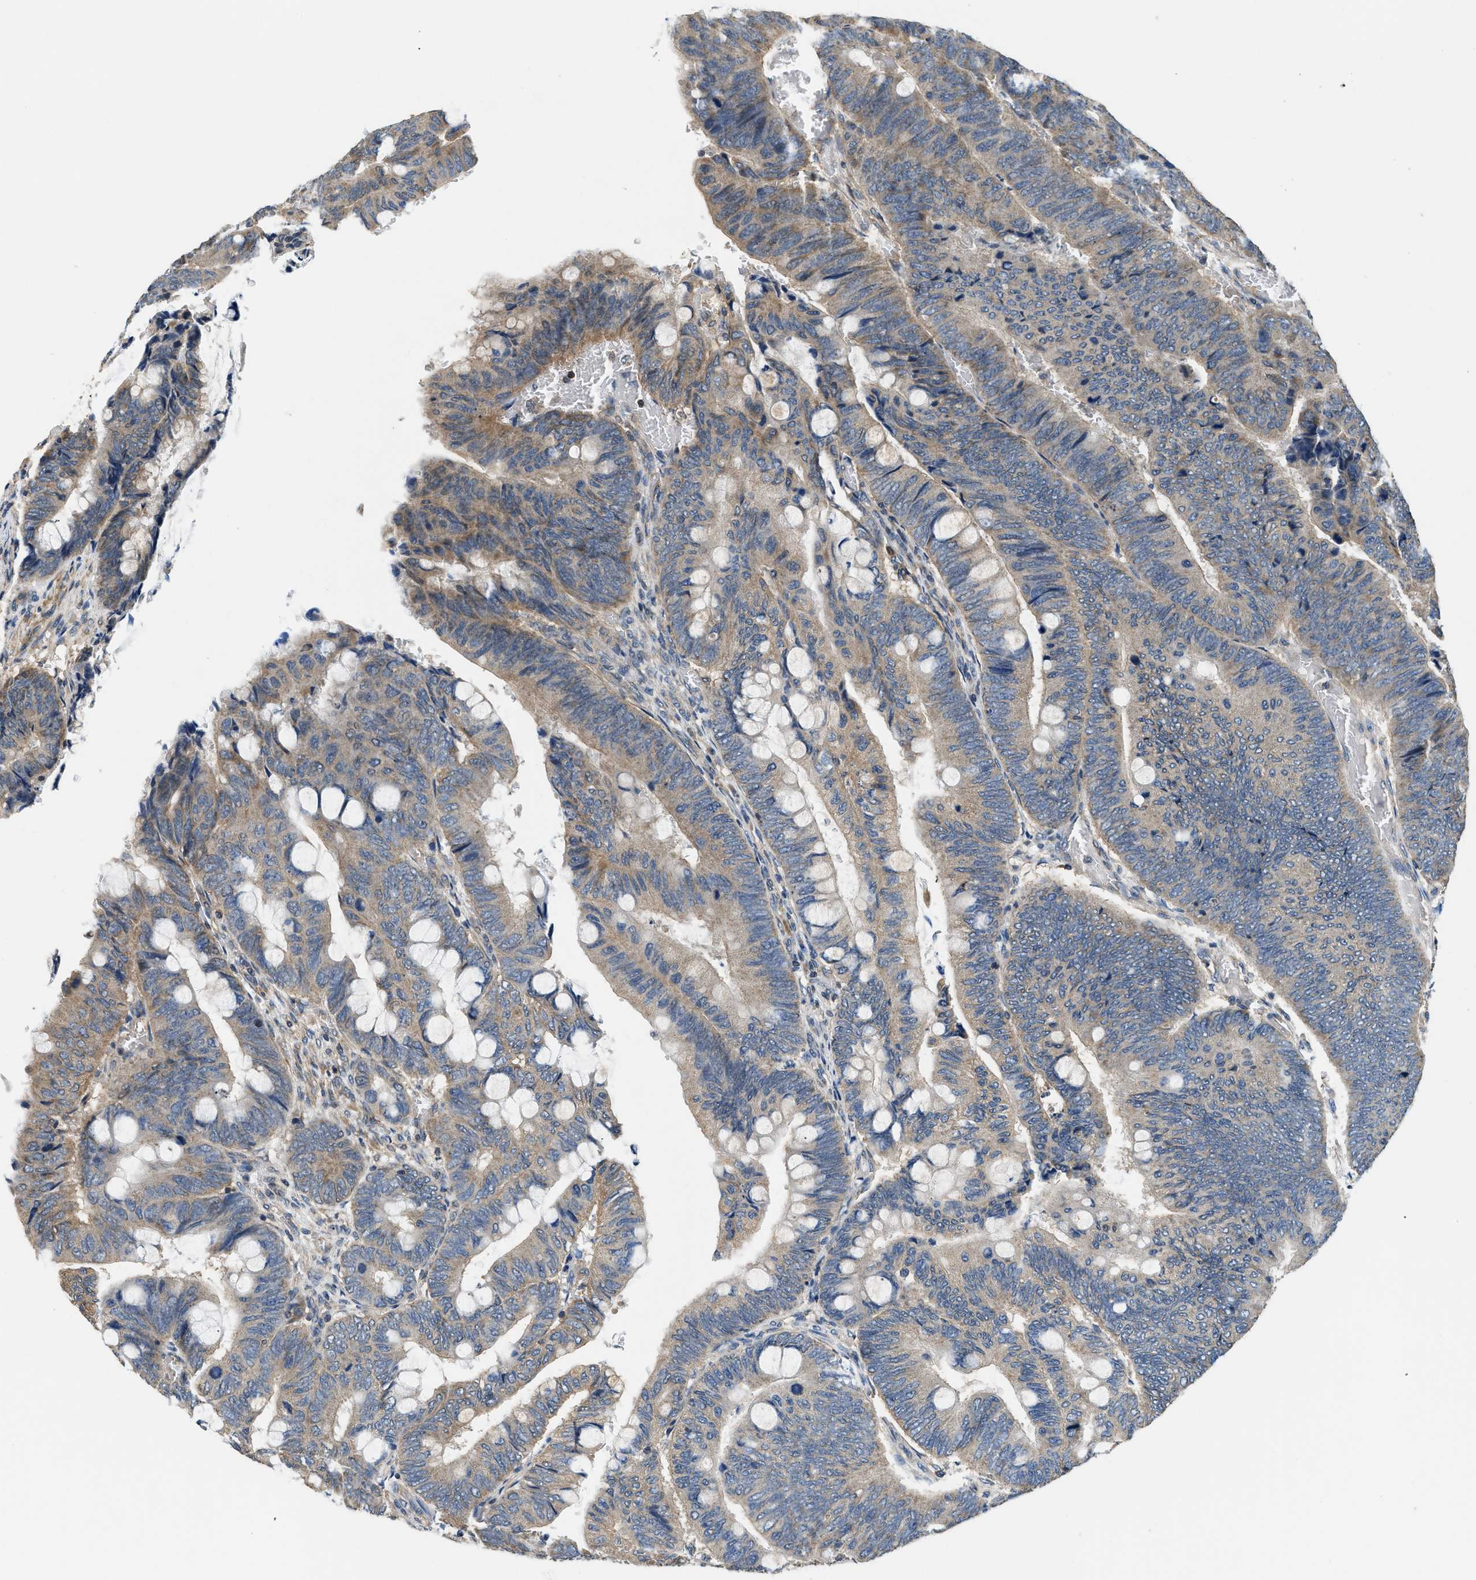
{"staining": {"intensity": "weak", "quantity": "25%-75%", "location": "cytoplasmic/membranous"}, "tissue": "colorectal cancer", "cell_type": "Tumor cells", "image_type": "cancer", "snomed": [{"axis": "morphology", "description": "Normal tissue, NOS"}, {"axis": "morphology", "description": "Adenocarcinoma, NOS"}, {"axis": "topography", "description": "Rectum"}, {"axis": "topography", "description": "Peripheral nerve tissue"}], "caption": "Protein expression analysis of human colorectal cancer (adenocarcinoma) reveals weak cytoplasmic/membranous expression in about 25%-75% of tumor cells.", "gene": "SSH2", "patient": {"sex": "male", "age": 92}}